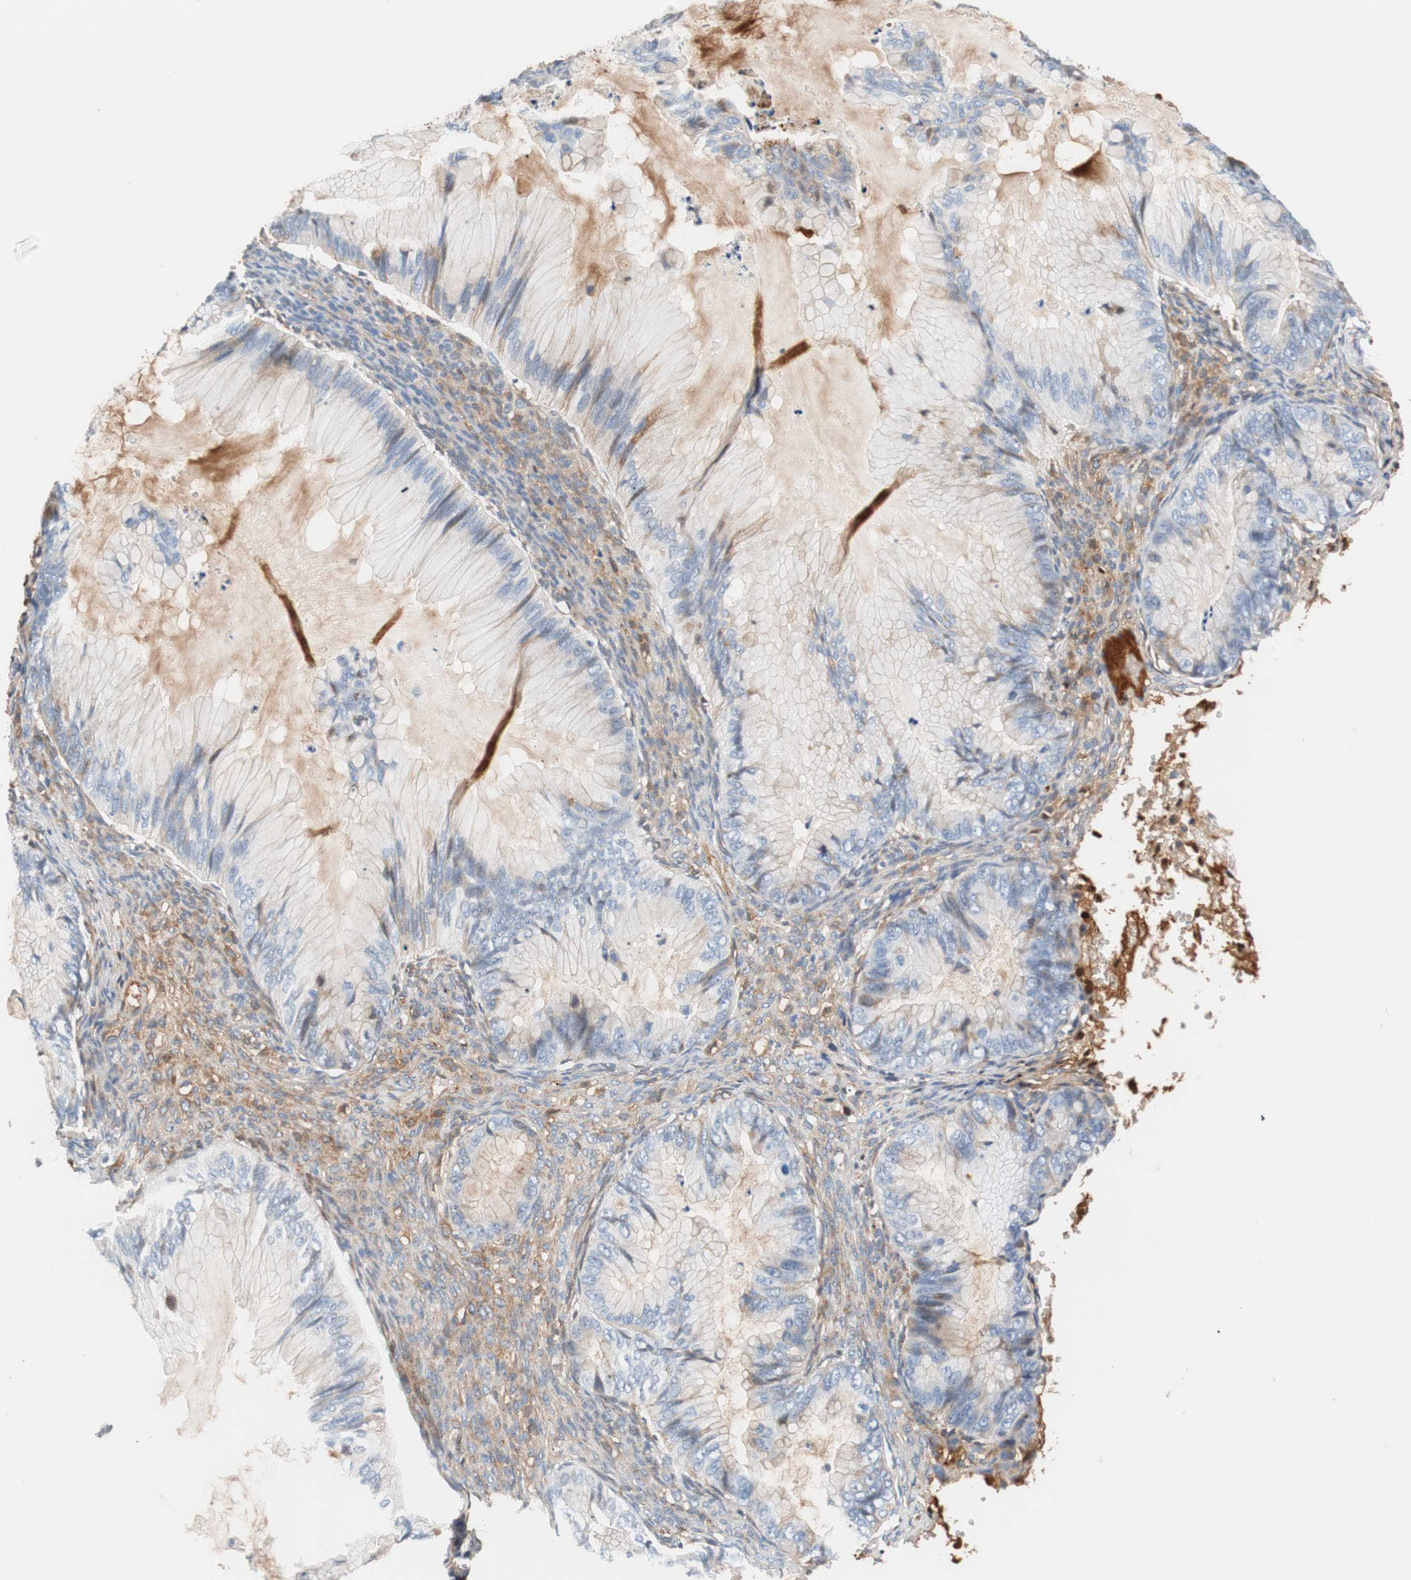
{"staining": {"intensity": "negative", "quantity": "none", "location": "none"}, "tissue": "ovarian cancer", "cell_type": "Tumor cells", "image_type": "cancer", "snomed": [{"axis": "morphology", "description": "Cystadenocarcinoma, mucinous, NOS"}, {"axis": "topography", "description": "Ovary"}], "caption": "Immunohistochemical staining of ovarian cancer (mucinous cystadenocarcinoma) displays no significant positivity in tumor cells. Nuclei are stained in blue.", "gene": "RBP4", "patient": {"sex": "female", "age": 36}}